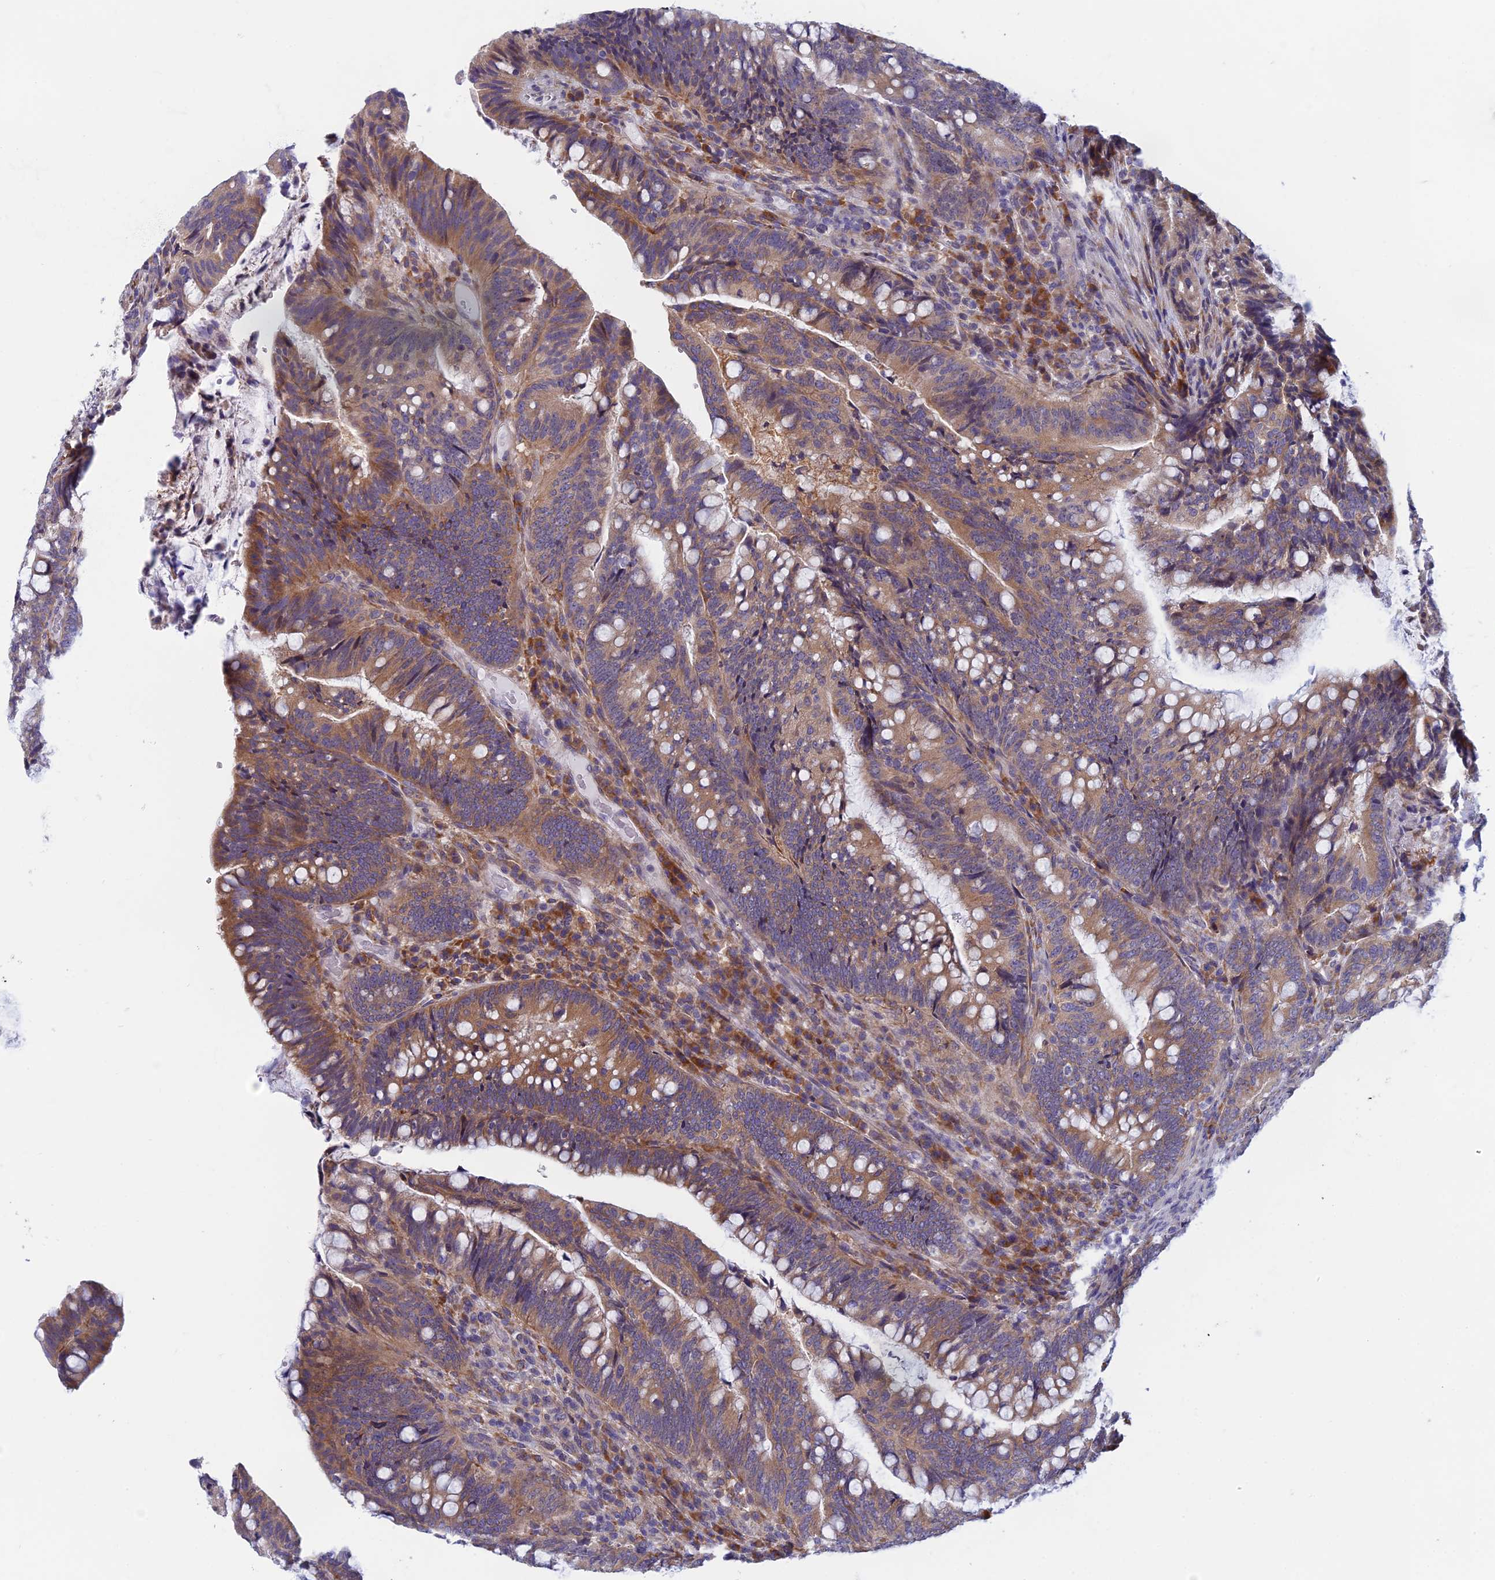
{"staining": {"intensity": "moderate", "quantity": ">75%", "location": "cytoplasmic/membranous"}, "tissue": "colorectal cancer", "cell_type": "Tumor cells", "image_type": "cancer", "snomed": [{"axis": "morphology", "description": "Adenocarcinoma, NOS"}, {"axis": "topography", "description": "Colon"}], "caption": "This is a histology image of IHC staining of colorectal cancer (adenocarcinoma), which shows moderate expression in the cytoplasmic/membranous of tumor cells.", "gene": "DDX51", "patient": {"sex": "female", "age": 66}}